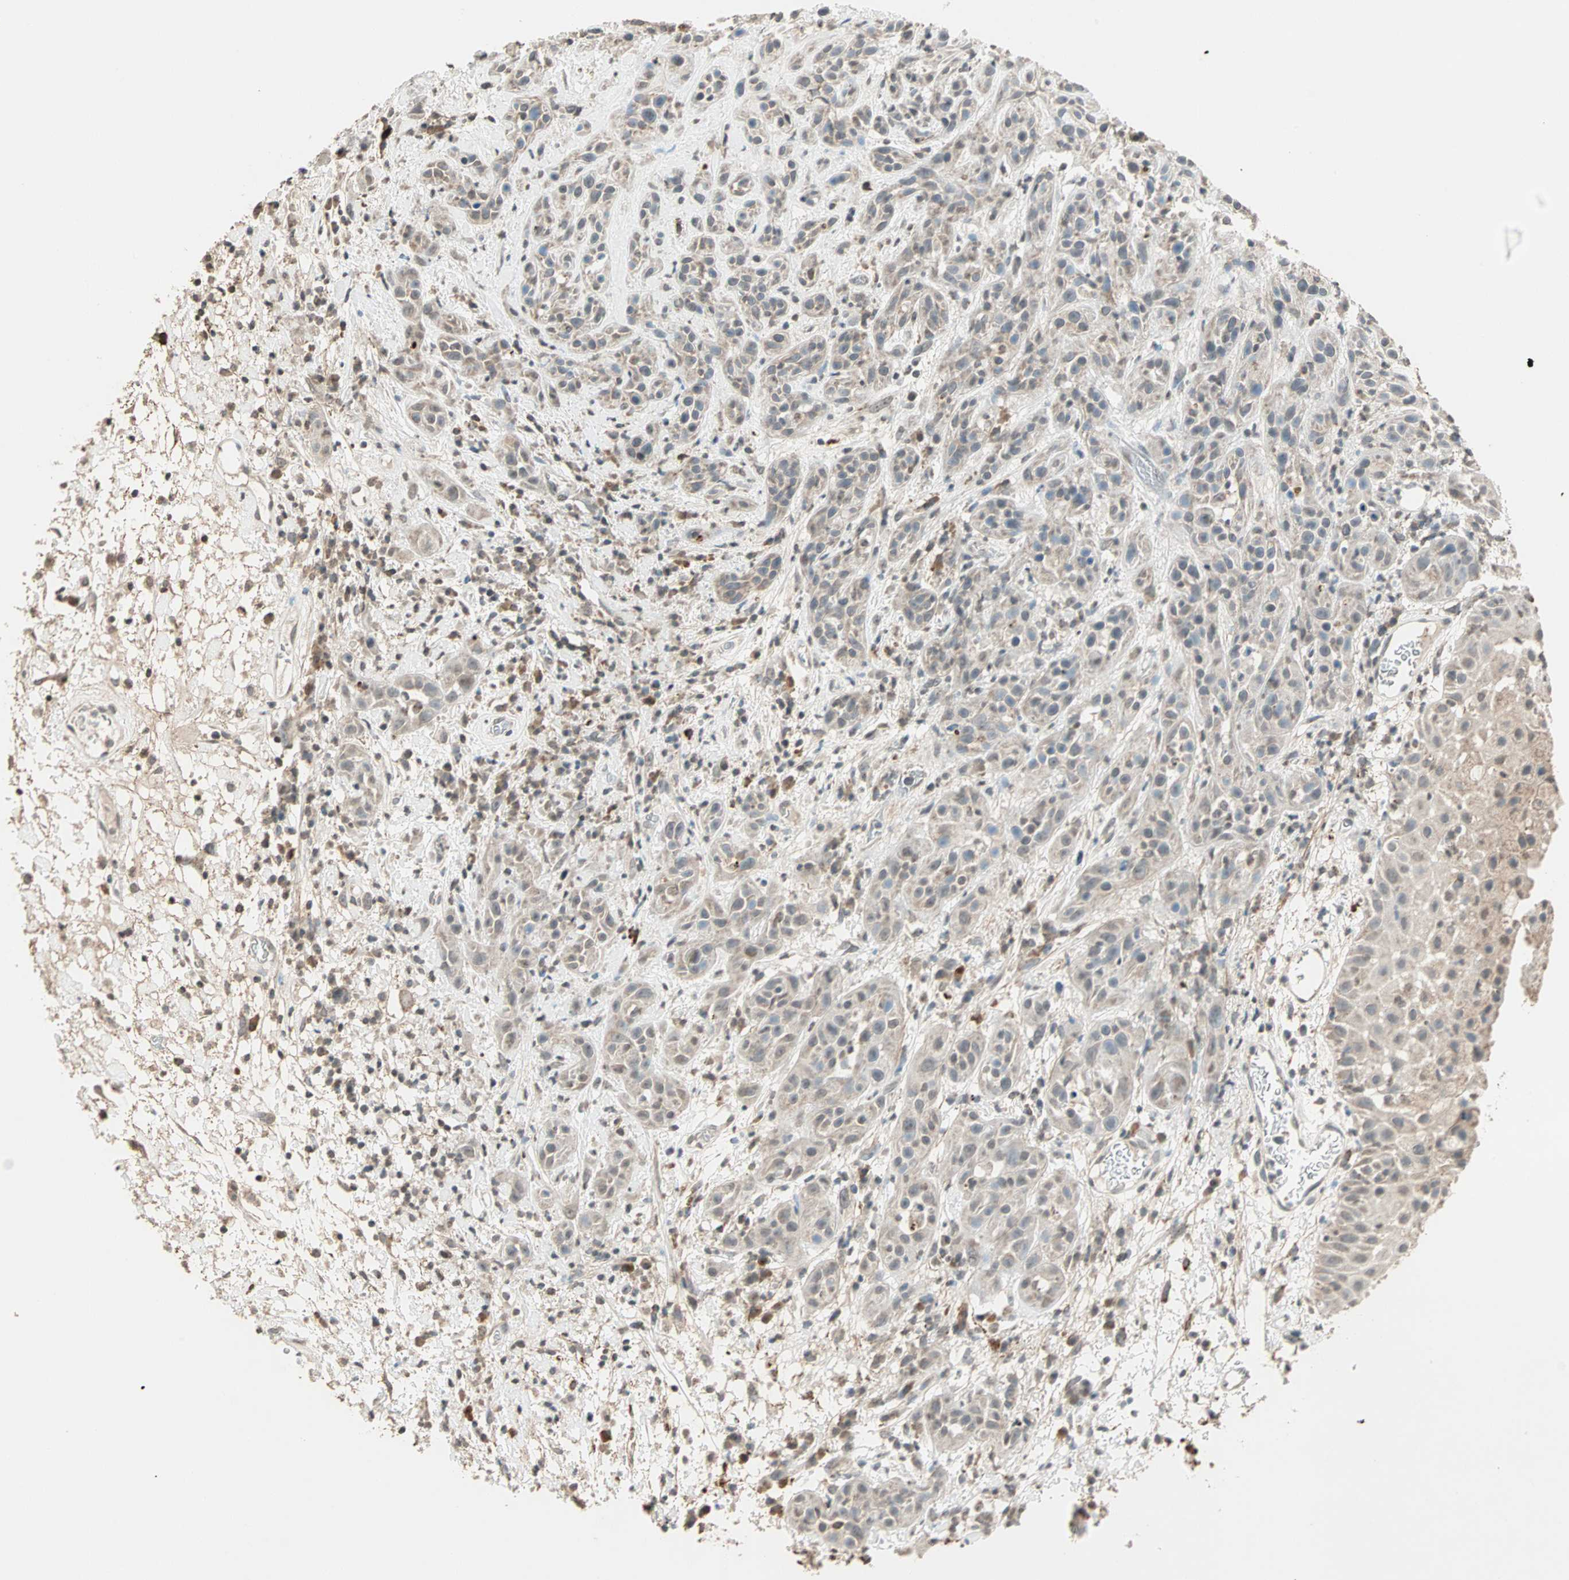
{"staining": {"intensity": "weak", "quantity": "25%-75%", "location": "cytoplasmic/membranous,nuclear"}, "tissue": "head and neck cancer", "cell_type": "Tumor cells", "image_type": "cancer", "snomed": [{"axis": "morphology", "description": "Squamous cell carcinoma, NOS"}, {"axis": "topography", "description": "Head-Neck"}], "caption": "Weak cytoplasmic/membranous and nuclear positivity is identified in approximately 25%-75% of tumor cells in head and neck squamous cell carcinoma.", "gene": "PRELID1", "patient": {"sex": "male", "age": 62}}